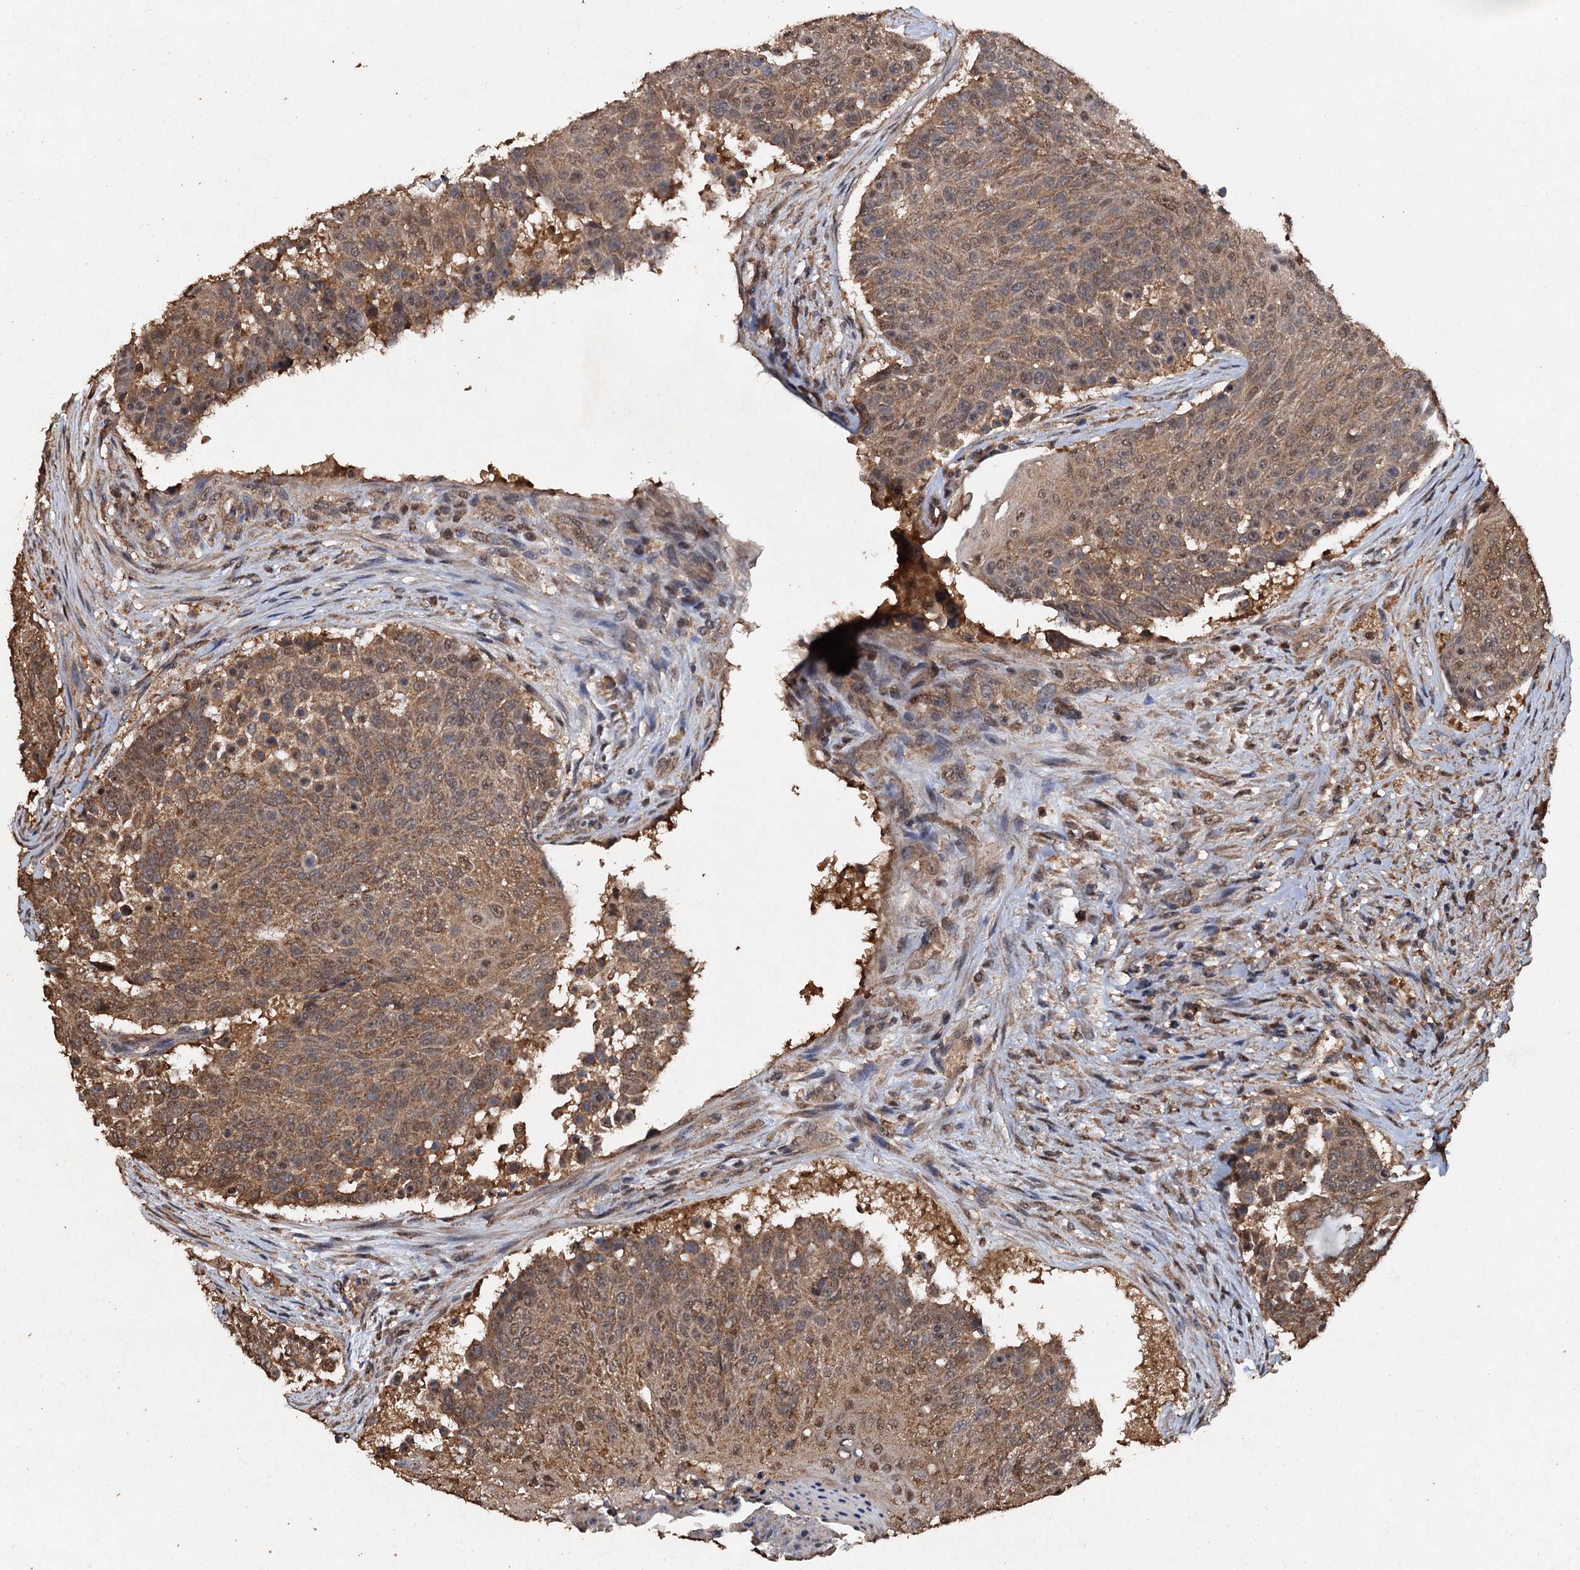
{"staining": {"intensity": "moderate", "quantity": ">75%", "location": "cytoplasmic/membranous,nuclear"}, "tissue": "urothelial cancer", "cell_type": "Tumor cells", "image_type": "cancer", "snomed": [{"axis": "morphology", "description": "Urothelial carcinoma, High grade"}, {"axis": "topography", "description": "Urinary bladder"}], "caption": "Protein expression analysis of human urothelial carcinoma (high-grade) reveals moderate cytoplasmic/membranous and nuclear expression in approximately >75% of tumor cells. (IHC, brightfield microscopy, high magnification).", "gene": "PSMD9", "patient": {"sex": "female", "age": 63}}